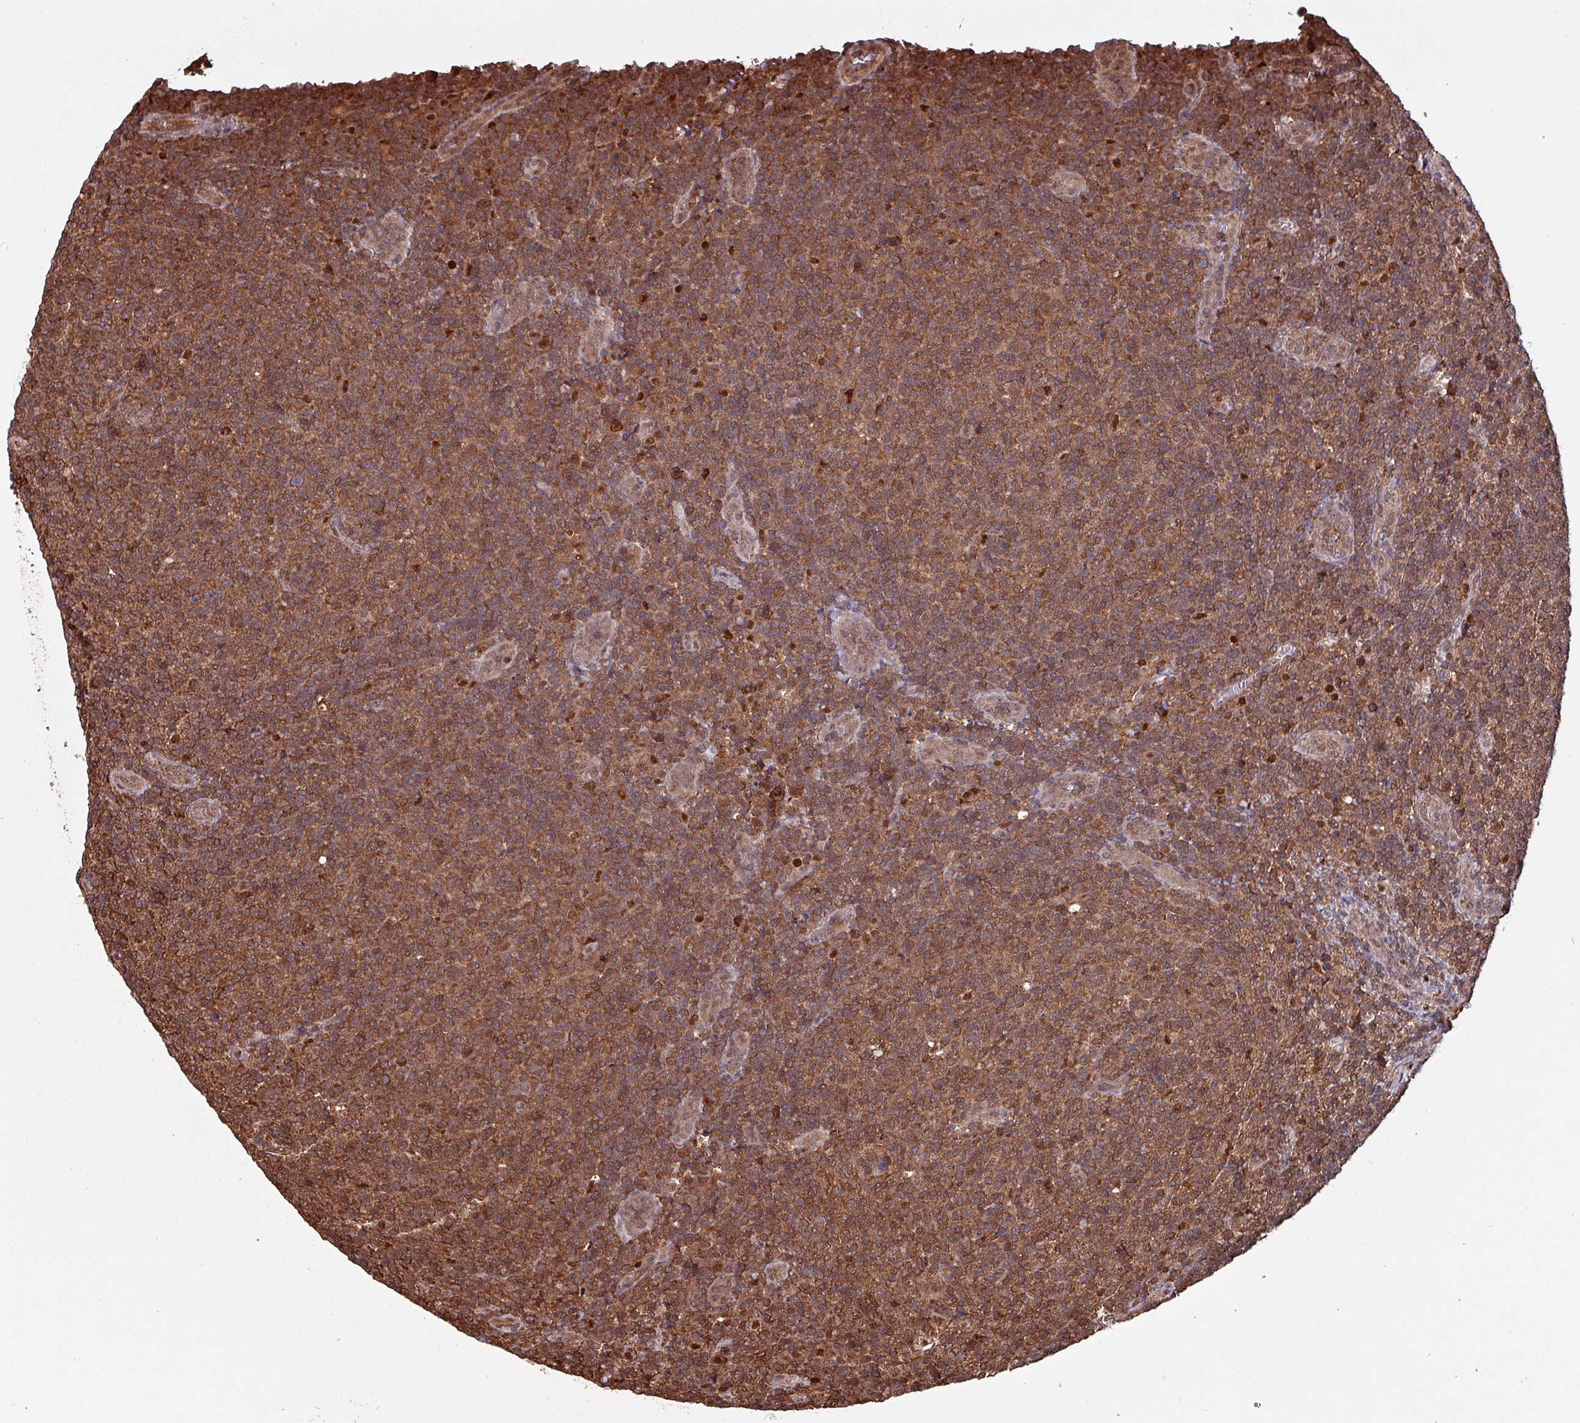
{"staining": {"intensity": "strong", "quantity": ">75%", "location": "cytoplasmic/membranous"}, "tissue": "lymphoma", "cell_type": "Tumor cells", "image_type": "cancer", "snomed": [{"axis": "morphology", "description": "Malignant lymphoma, non-Hodgkin's type, Low grade"}, {"axis": "topography", "description": "Lymph node"}], "caption": "IHC photomicrograph of neoplastic tissue: human low-grade malignant lymphoma, non-Hodgkin's type stained using immunohistochemistry exhibits high levels of strong protein expression localized specifically in the cytoplasmic/membranous of tumor cells, appearing as a cytoplasmic/membranous brown color.", "gene": "PSMB8", "patient": {"sex": "male", "age": 66}}